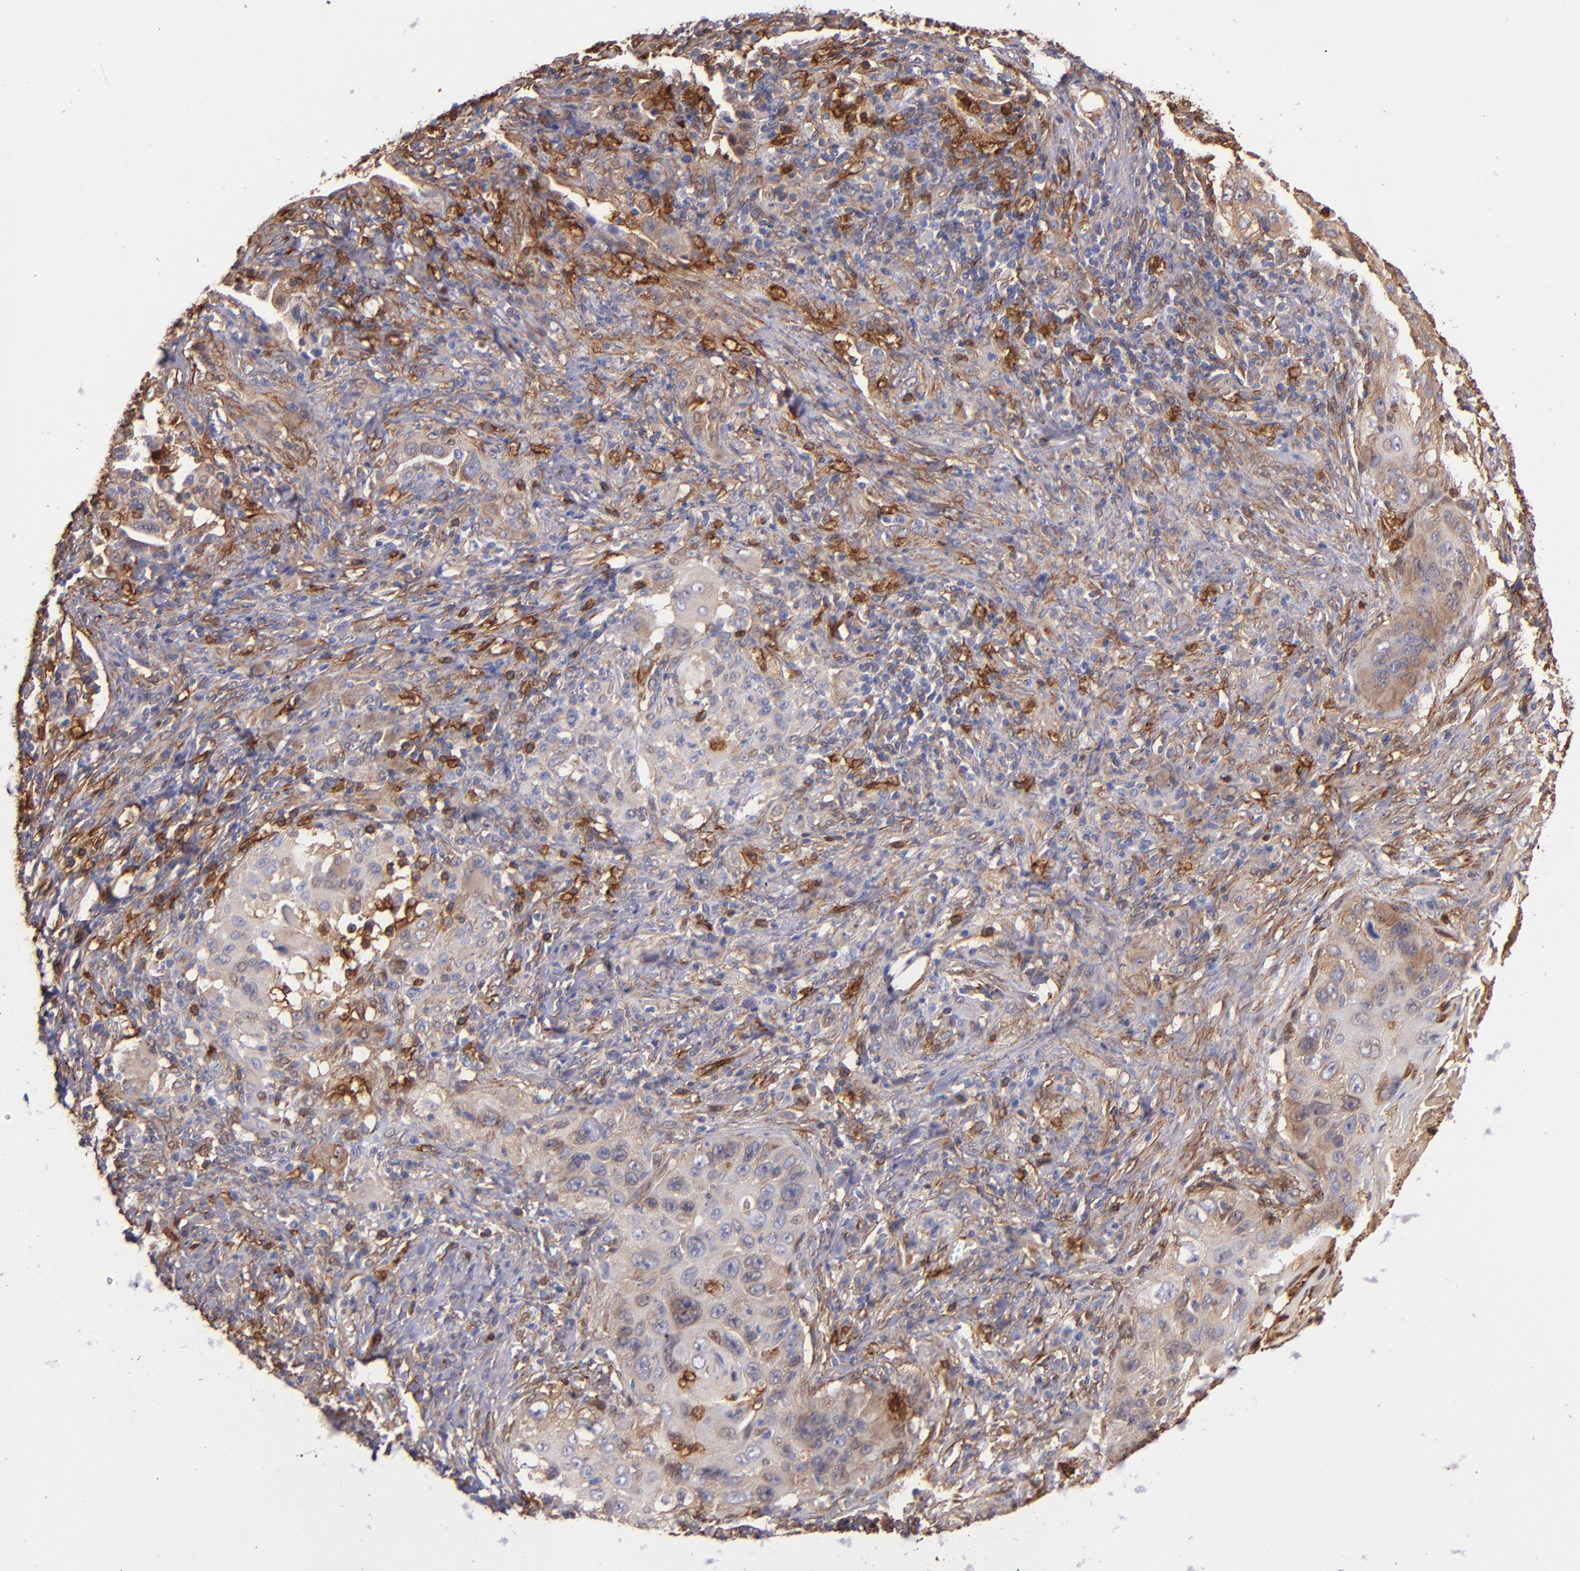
{"staining": {"intensity": "weak", "quantity": "25%-75%", "location": "cytoplasmic/membranous"}, "tissue": "lung cancer", "cell_type": "Tumor cells", "image_type": "cancer", "snomed": [{"axis": "morphology", "description": "Squamous cell carcinoma, NOS"}, {"axis": "topography", "description": "Lung"}], "caption": "A brown stain labels weak cytoplasmic/membranous positivity of a protein in human lung cancer (squamous cell carcinoma) tumor cells.", "gene": "VCL", "patient": {"sex": "female", "age": 67}}